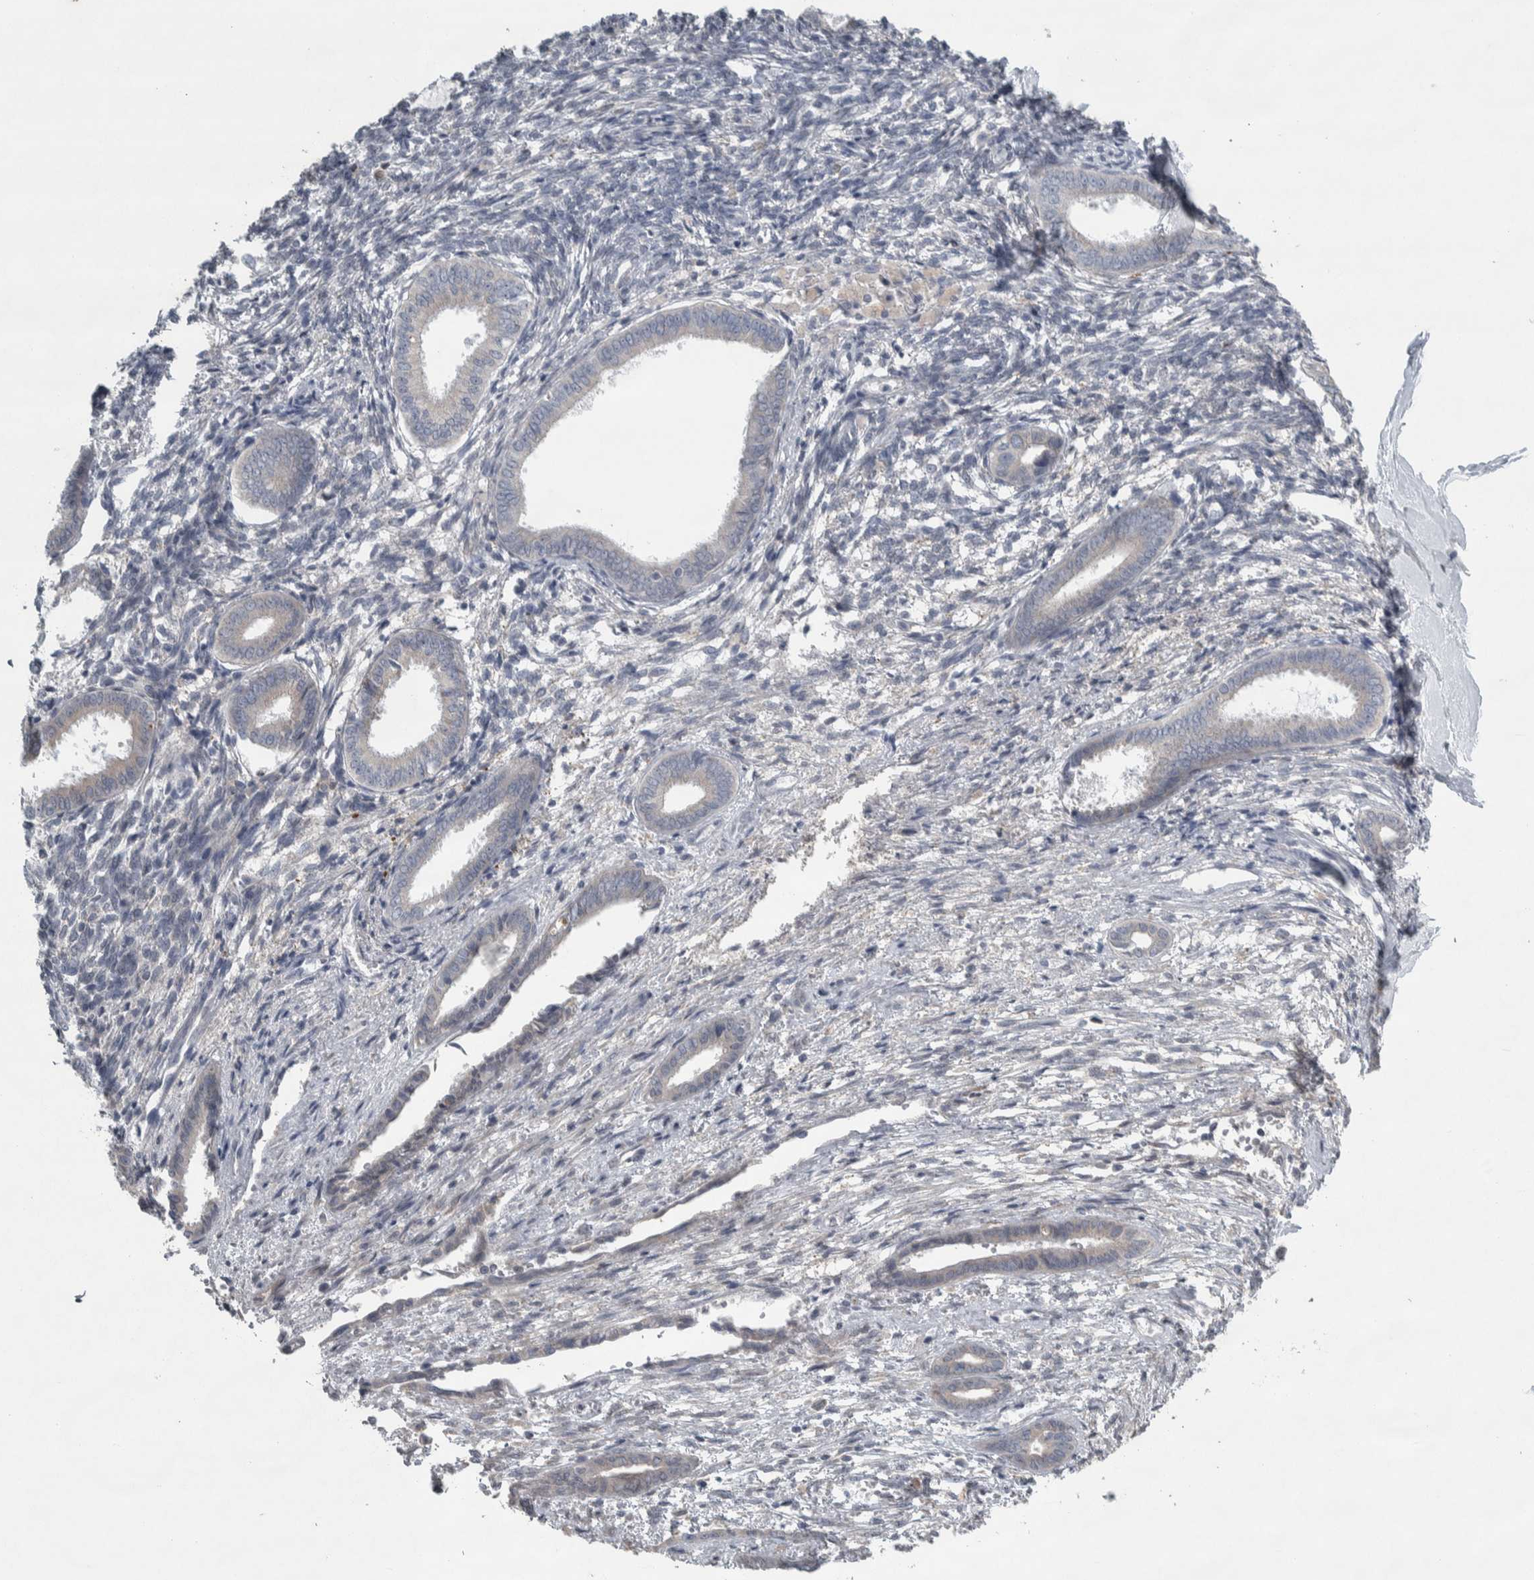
{"staining": {"intensity": "negative", "quantity": "none", "location": "none"}, "tissue": "endometrium", "cell_type": "Cells in endometrial stroma", "image_type": "normal", "snomed": [{"axis": "morphology", "description": "Normal tissue, NOS"}, {"axis": "topography", "description": "Endometrium"}], "caption": "Immunohistochemistry of benign endometrium displays no staining in cells in endometrial stroma.", "gene": "SIGMAR1", "patient": {"sex": "female", "age": 56}}